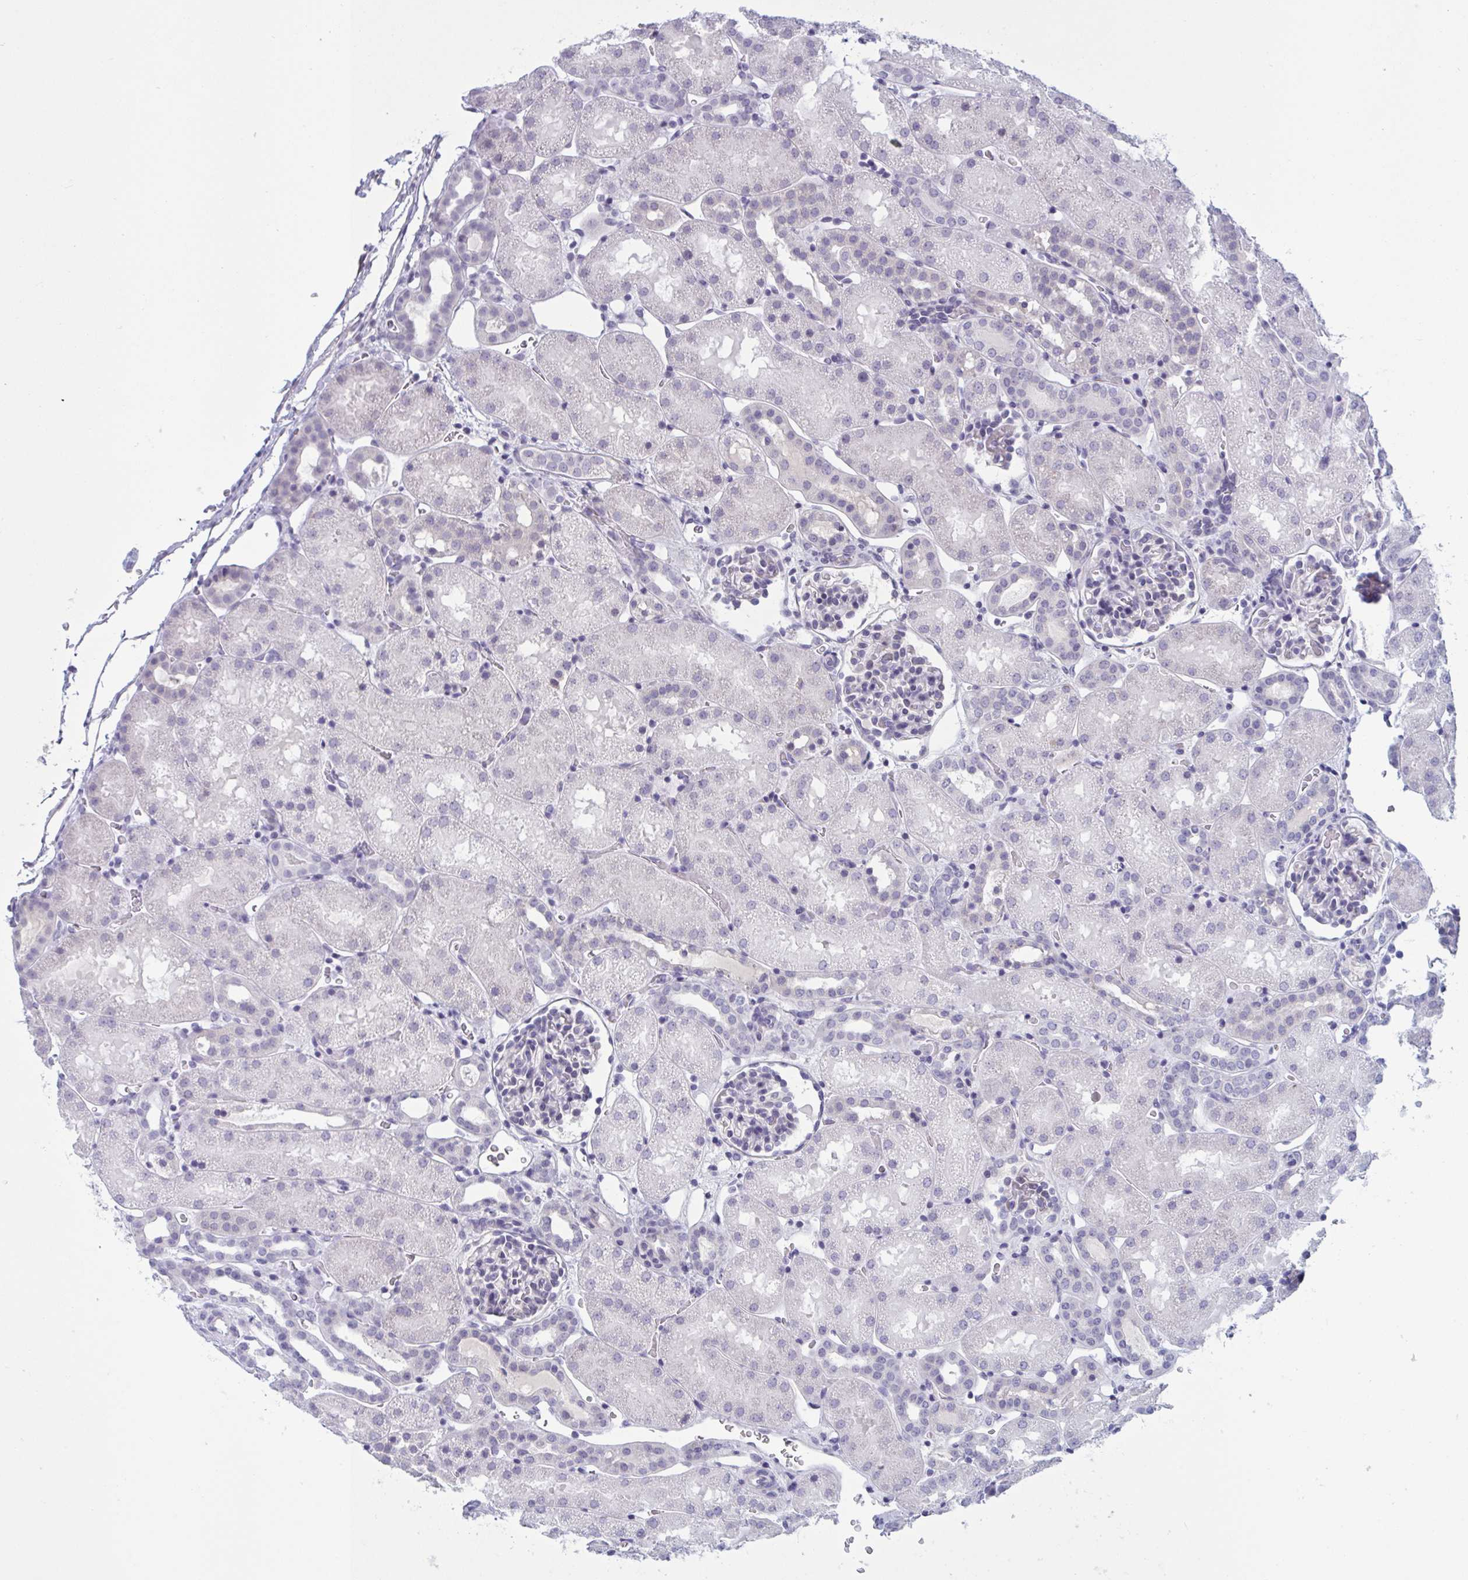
{"staining": {"intensity": "negative", "quantity": "none", "location": "none"}, "tissue": "kidney", "cell_type": "Cells in glomeruli", "image_type": "normal", "snomed": [{"axis": "morphology", "description": "Normal tissue, NOS"}, {"axis": "topography", "description": "Kidney"}], "caption": "Cells in glomeruli show no significant protein positivity in normal kidney. (DAB IHC visualized using brightfield microscopy, high magnification).", "gene": "OR1L3", "patient": {"sex": "male", "age": 2}}